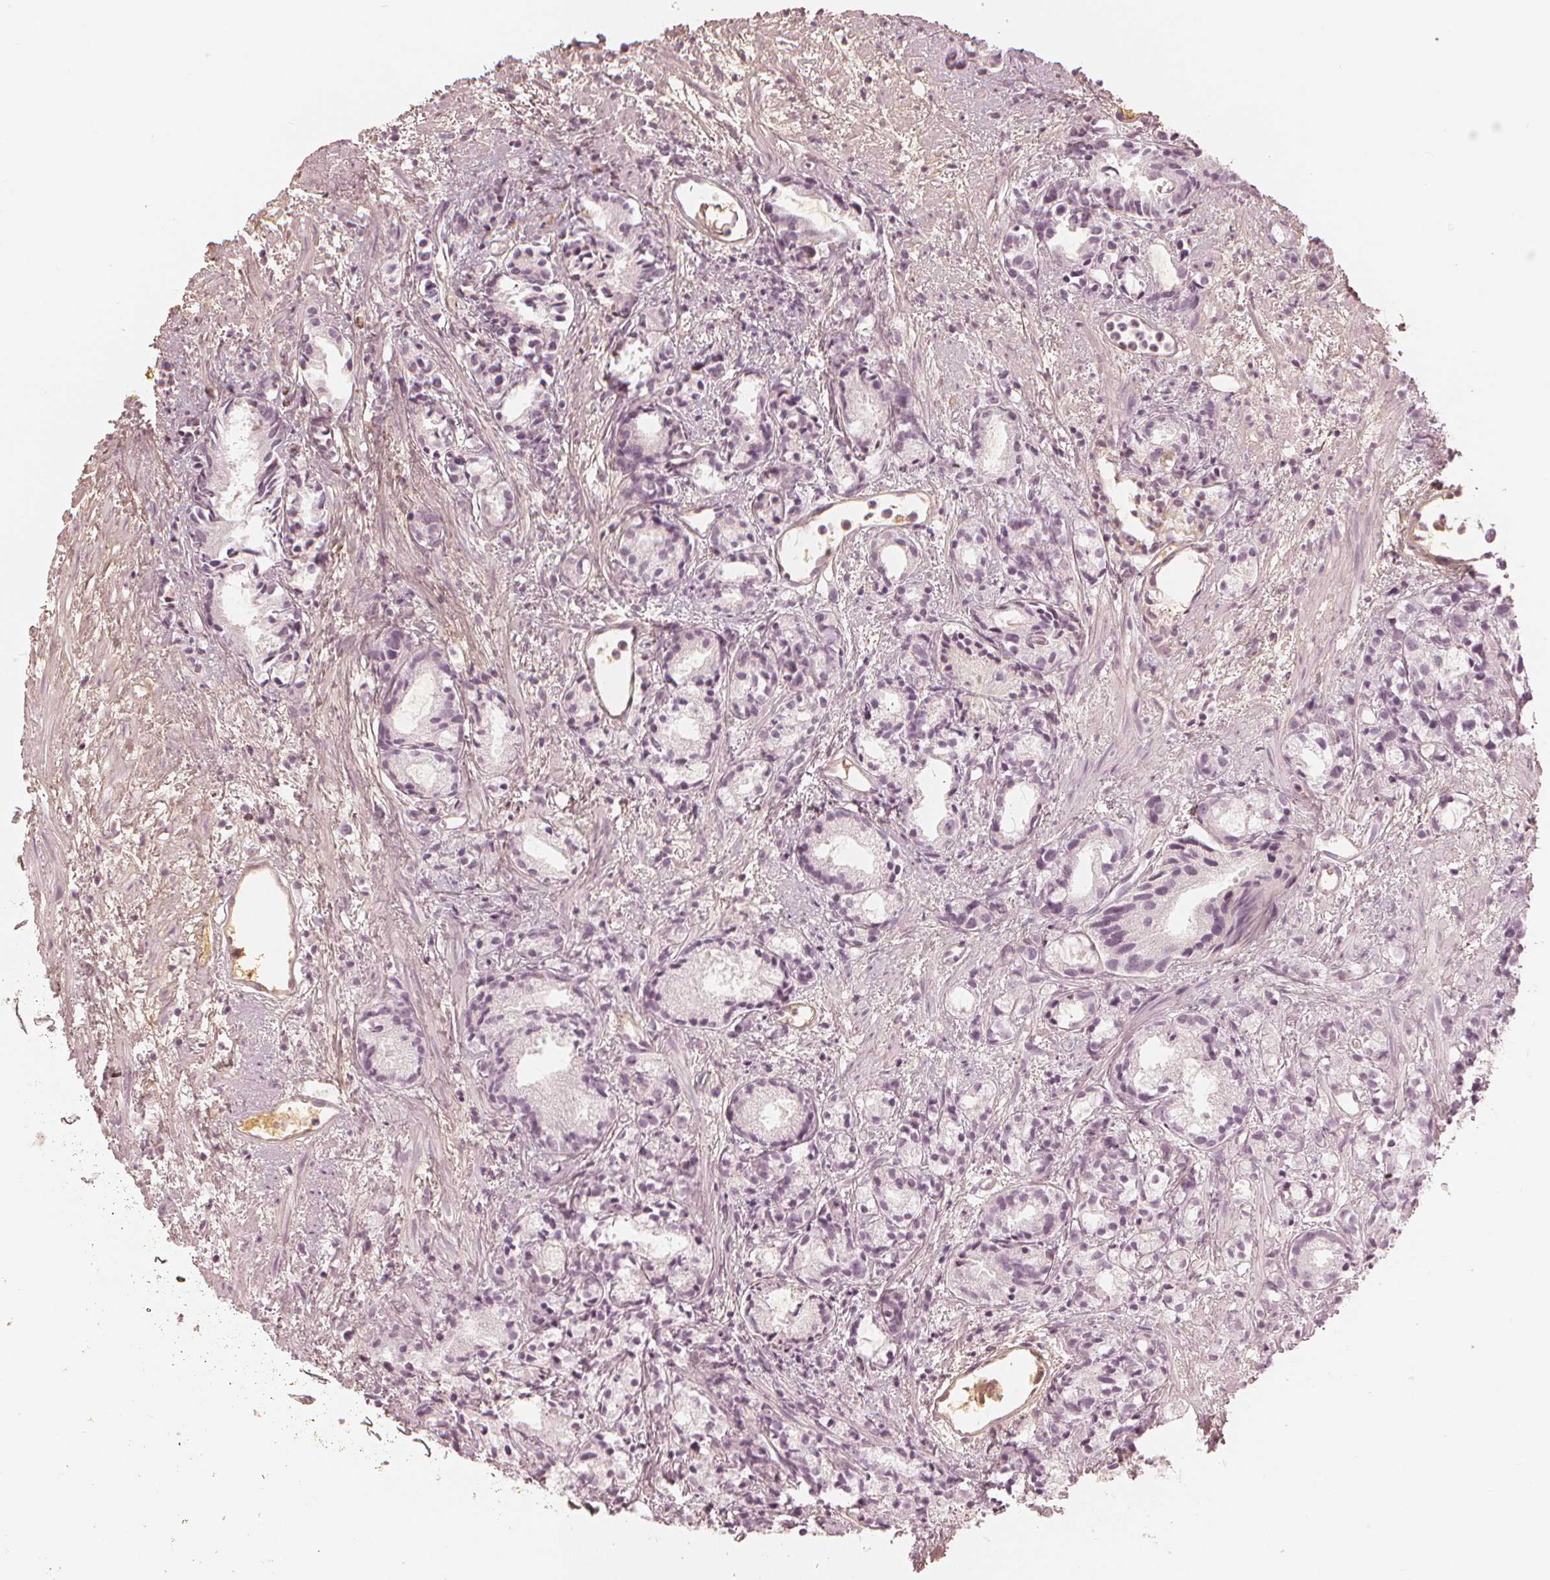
{"staining": {"intensity": "negative", "quantity": "none", "location": "none"}, "tissue": "prostate cancer", "cell_type": "Tumor cells", "image_type": "cancer", "snomed": [{"axis": "morphology", "description": "Adenocarcinoma, High grade"}, {"axis": "topography", "description": "Prostate"}], "caption": "A micrograph of prostate high-grade adenocarcinoma stained for a protein demonstrates no brown staining in tumor cells.", "gene": "PAEP", "patient": {"sex": "male", "age": 79}}